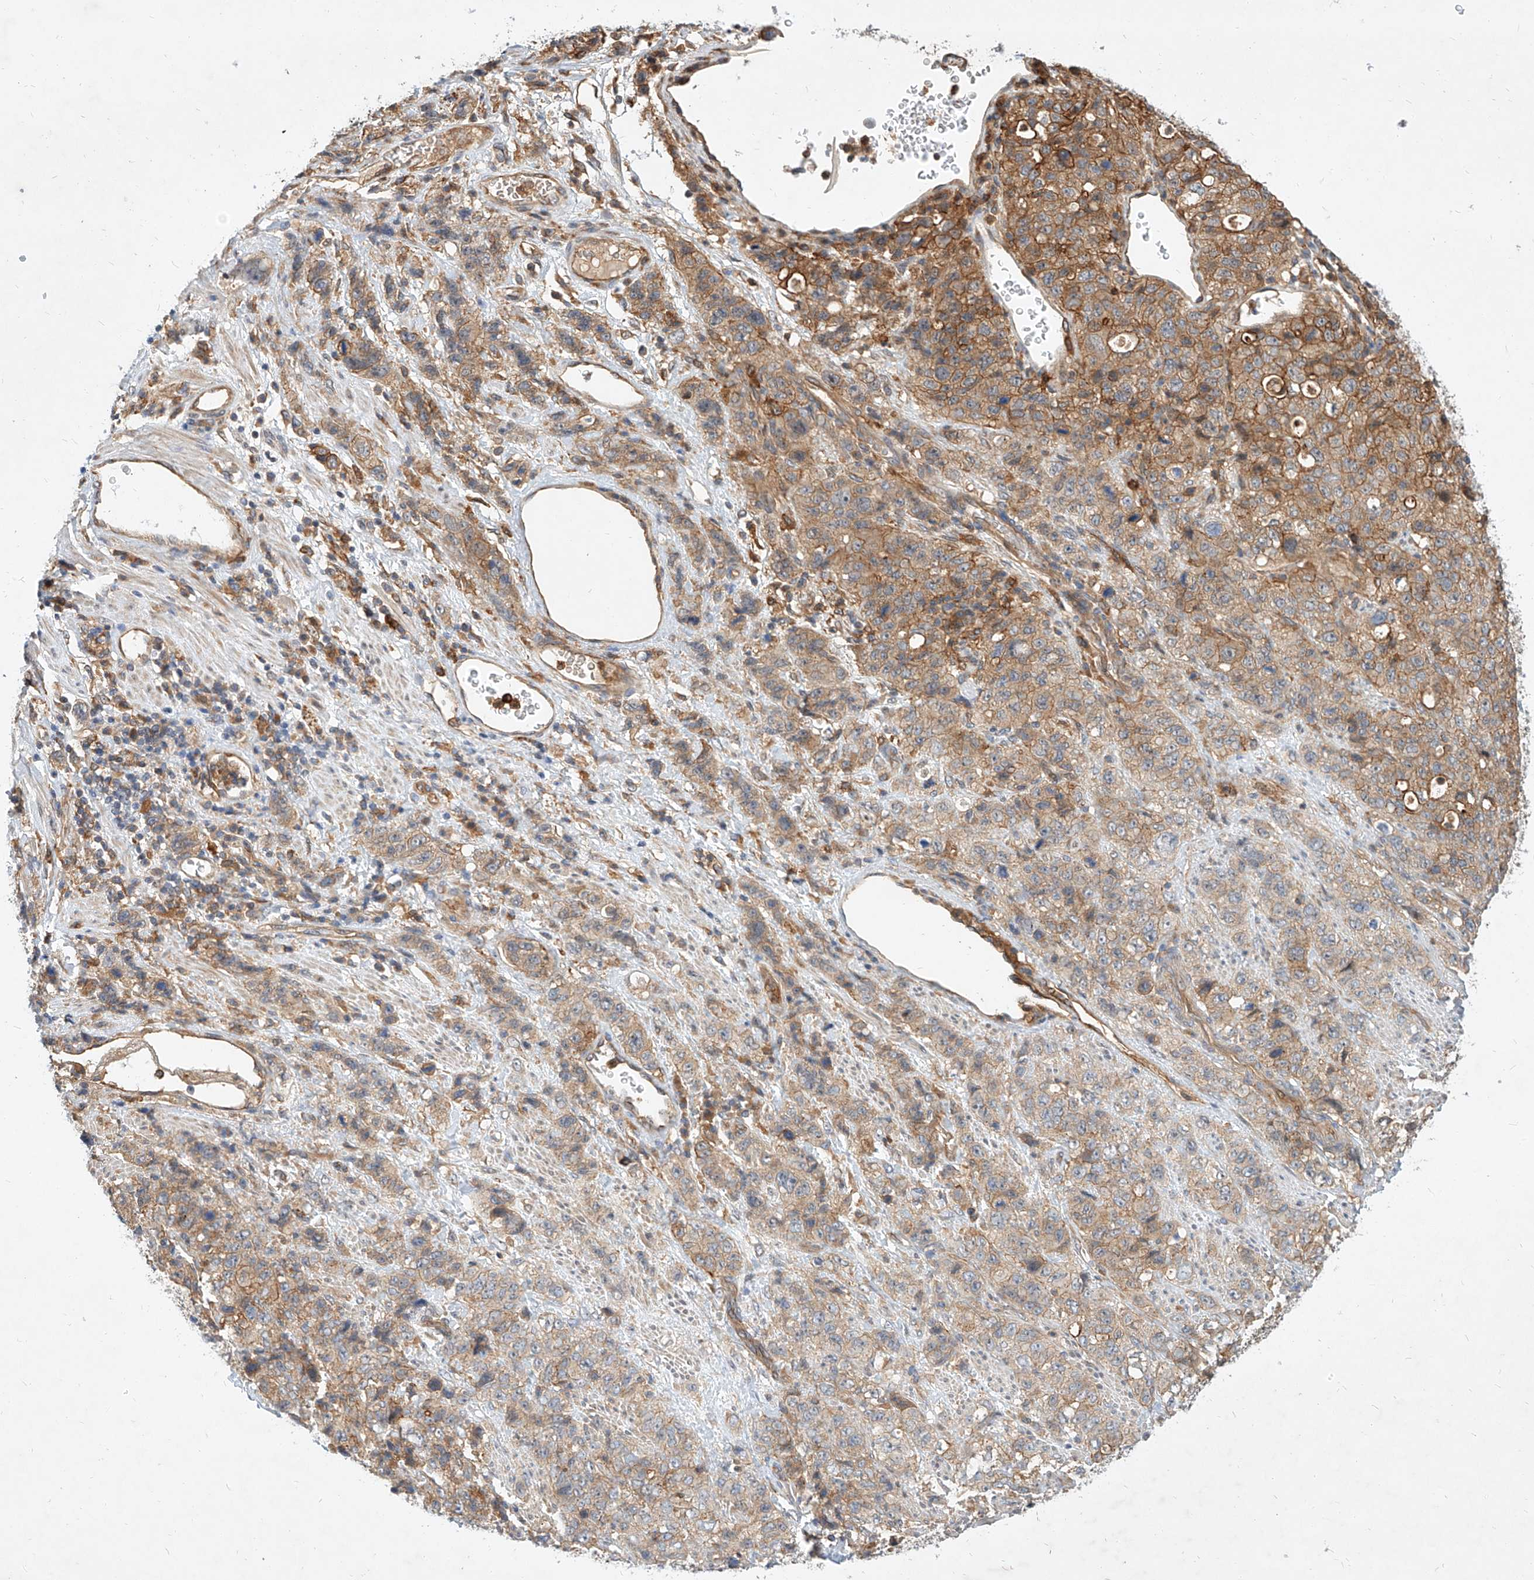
{"staining": {"intensity": "weak", "quantity": ">75%", "location": "cytoplasmic/membranous"}, "tissue": "stomach cancer", "cell_type": "Tumor cells", "image_type": "cancer", "snomed": [{"axis": "morphology", "description": "Adenocarcinoma, NOS"}, {"axis": "topography", "description": "Stomach"}], "caption": "Immunohistochemistry (IHC) histopathology image of neoplastic tissue: human stomach cancer (adenocarcinoma) stained using immunohistochemistry (IHC) reveals low levels of weak protein expression localized specifically in the cytoplasmic/membranous of tumor cells, appearing as a cytoplasmic/membranous brown color.", "gene": "NFAM1", "patient": {"sex": "male", "age": 48}}